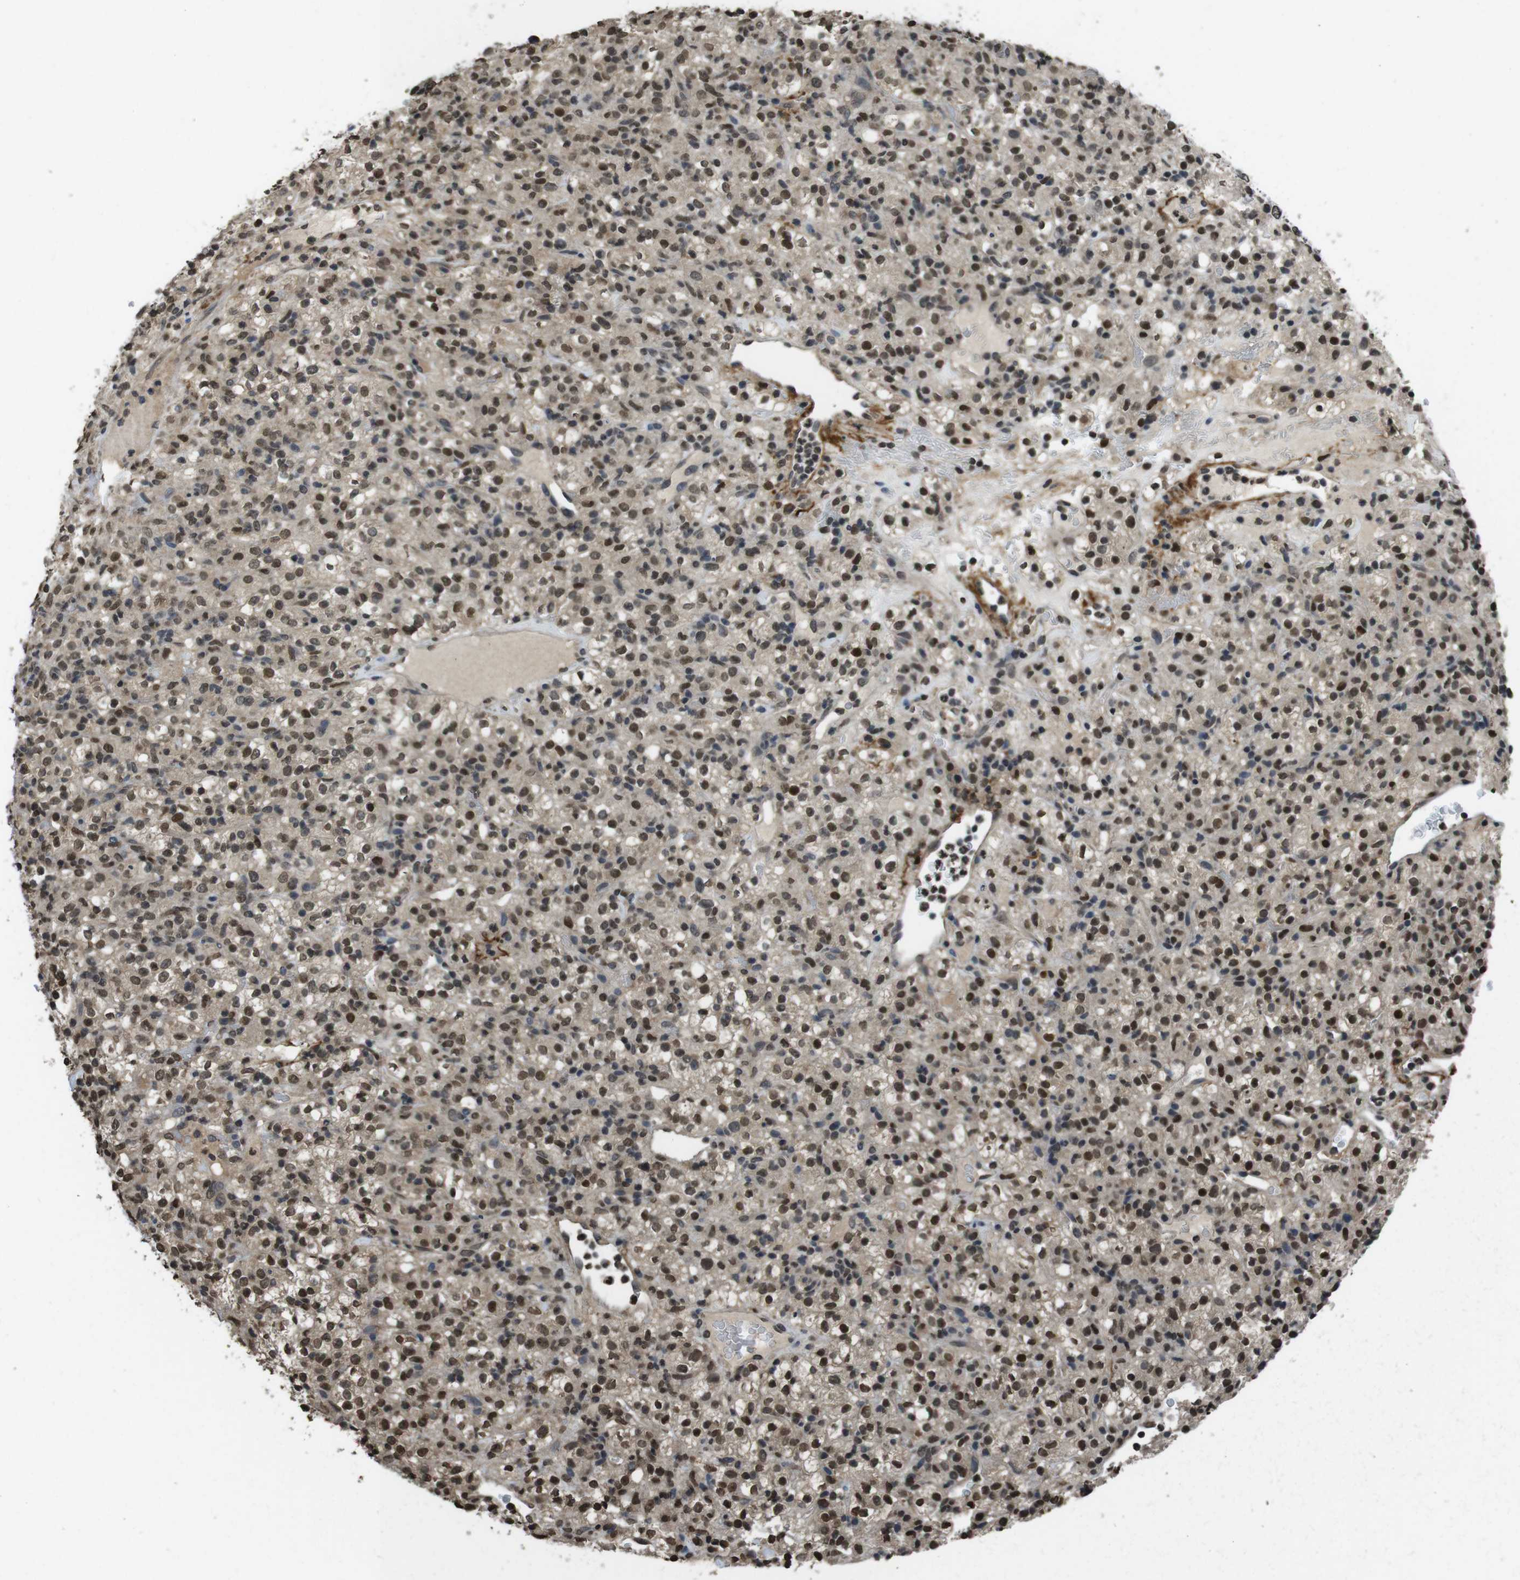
{"staining": {"intensity": "moderate", "quantity": ">75%", "location": "nuclear"}, "tissue": "renal cancer", "cell_type": "Tumor cells", "image_type": "cancer", "snomed": [{"axis": "morphology", "description": "Normal tissue, NOS"}, {"axis": "morphology", "description": "Adenocarcinoma, NOS"}, {"axis": "topography", "description": "Kidney"}], "caption": "Renal cancer stained for a protein displays moderate nuclear positivity in tumor cells.", "gene": "MAF", "patient": {"sex": "female", "age": 72}}